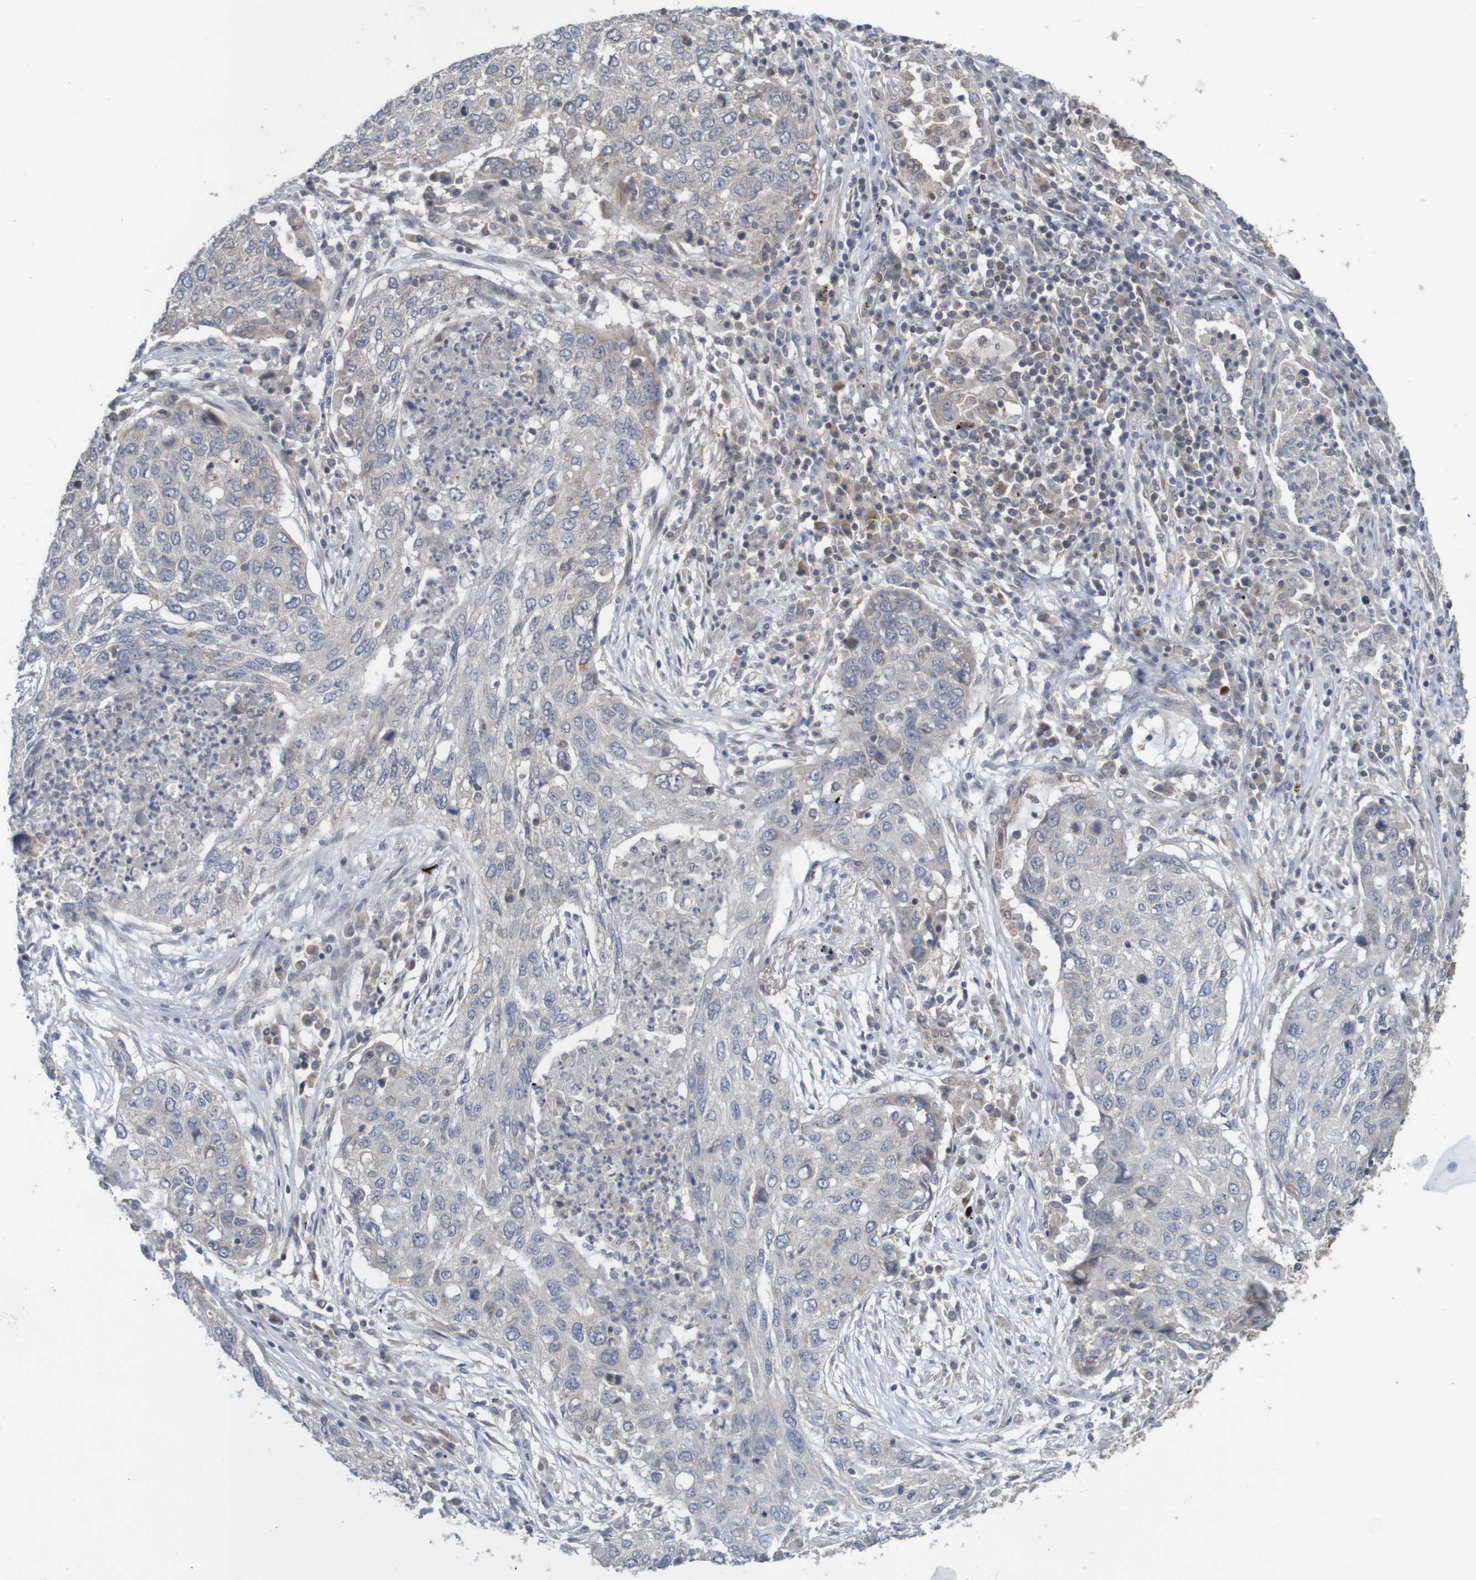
{"staining": {"intensity": "weak", "quantity": "<25%", "location": "cytoplasmic/membranous"}, "tissue": "lung cancer", "cell_type": "Tumor cells", "image_type": "cancer", "snomed": [{"axis": "morphology", "description": "Squamous cell carcinoma, NOS"}, {"axis": "topography", "description": "Lung"}], "caption": "A histopathology image of human lung squamous cell carcinoma is negative for staining in tumor cells.", "gene": "ANKK1", "patient": {"sex": "female", "age": 63}}